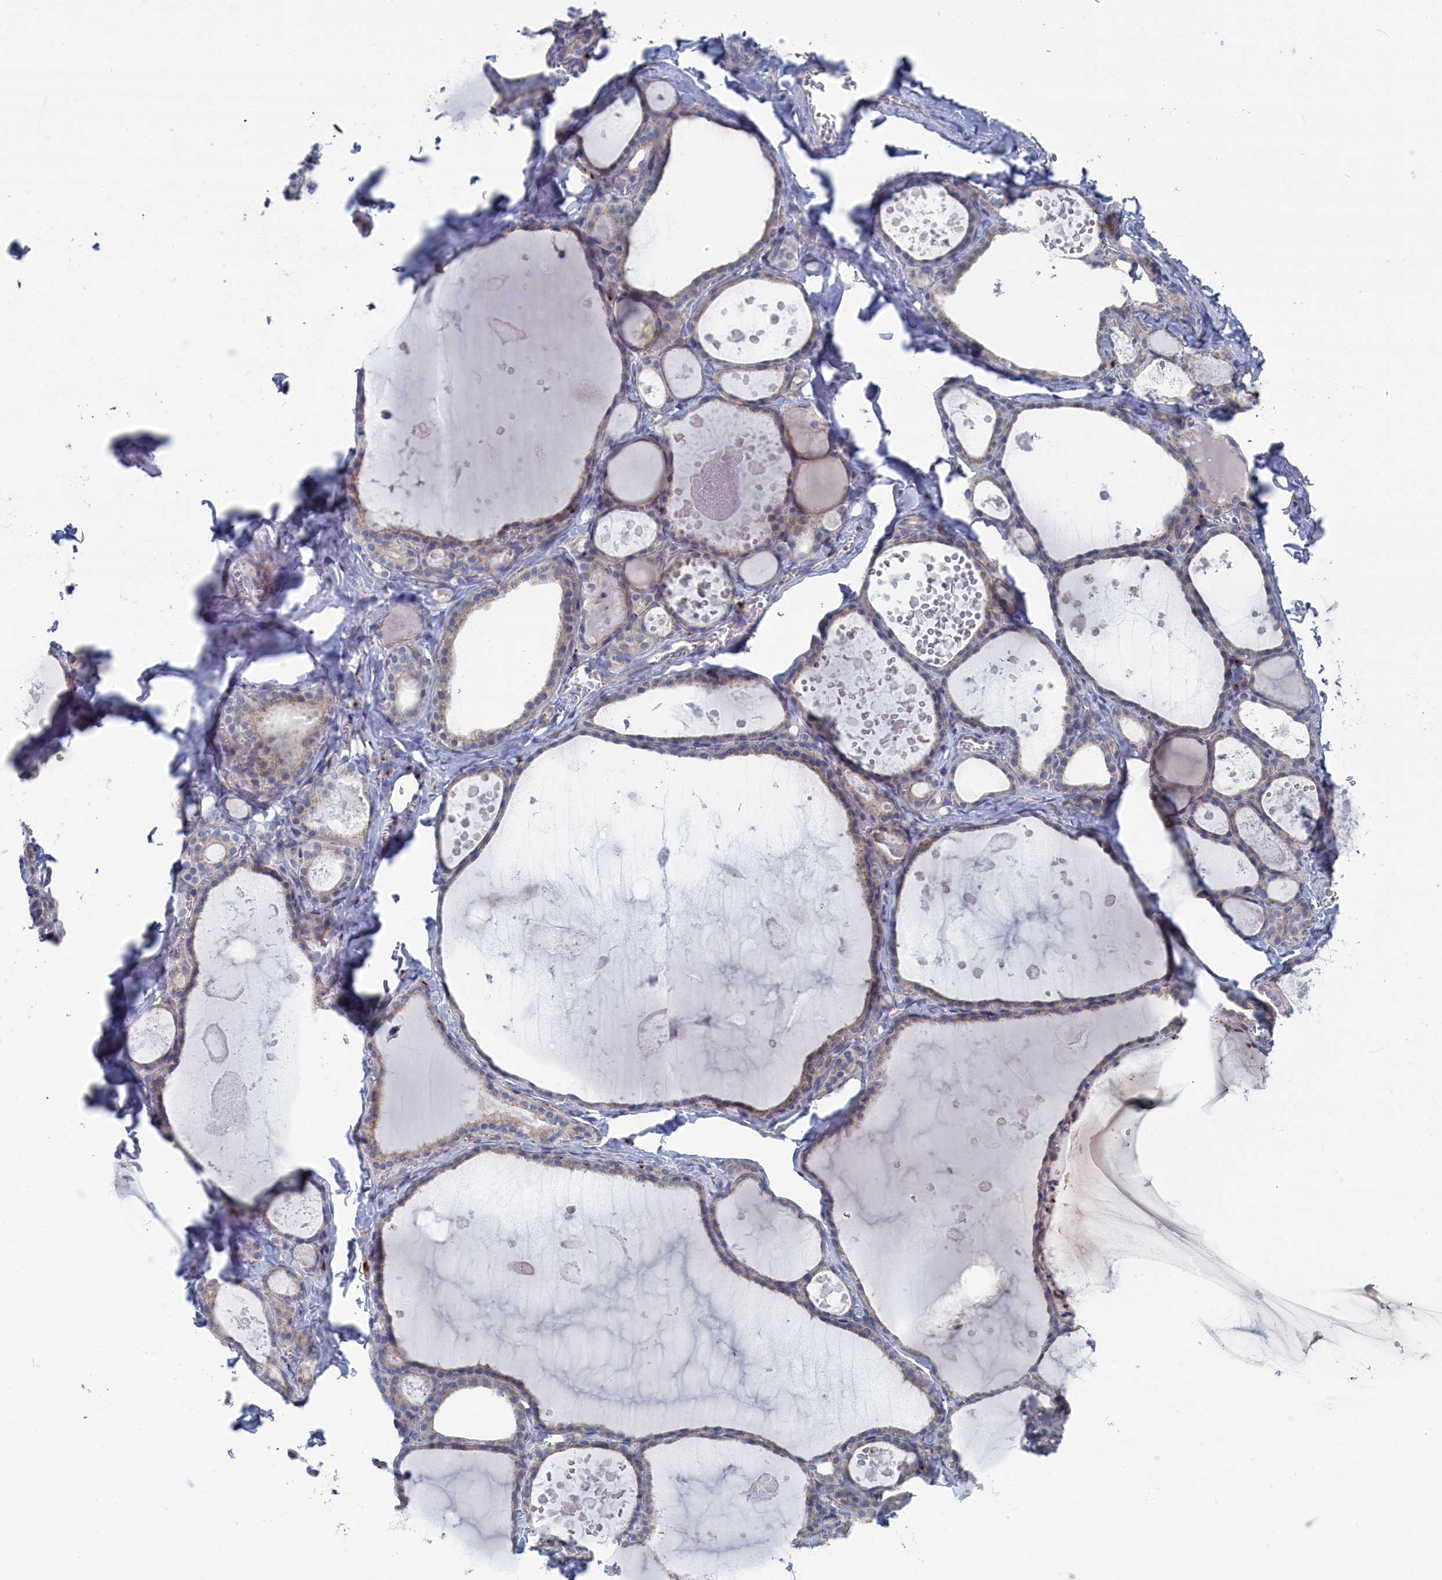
{"staining": {"intensity": "moderate", "quantity": "<25%", "location": "cytoplasmic/membranous"}, "tissue": "thyroid gland", "cell_type": "Glandular cells", "image_type": "normal", "snomed": [{"axis": "morphology", "description": "Normal tissue, NOS"}, {"axis": "topography", "description": "Thyroid gland"}], "caption": "Protein staining of benign thyroid gland exhibits moderate cytoplasmic/membranous staining in about <25% of glandular cells.", "gene": "IRX1", "patient": {"sex": "male", "age": 56}}